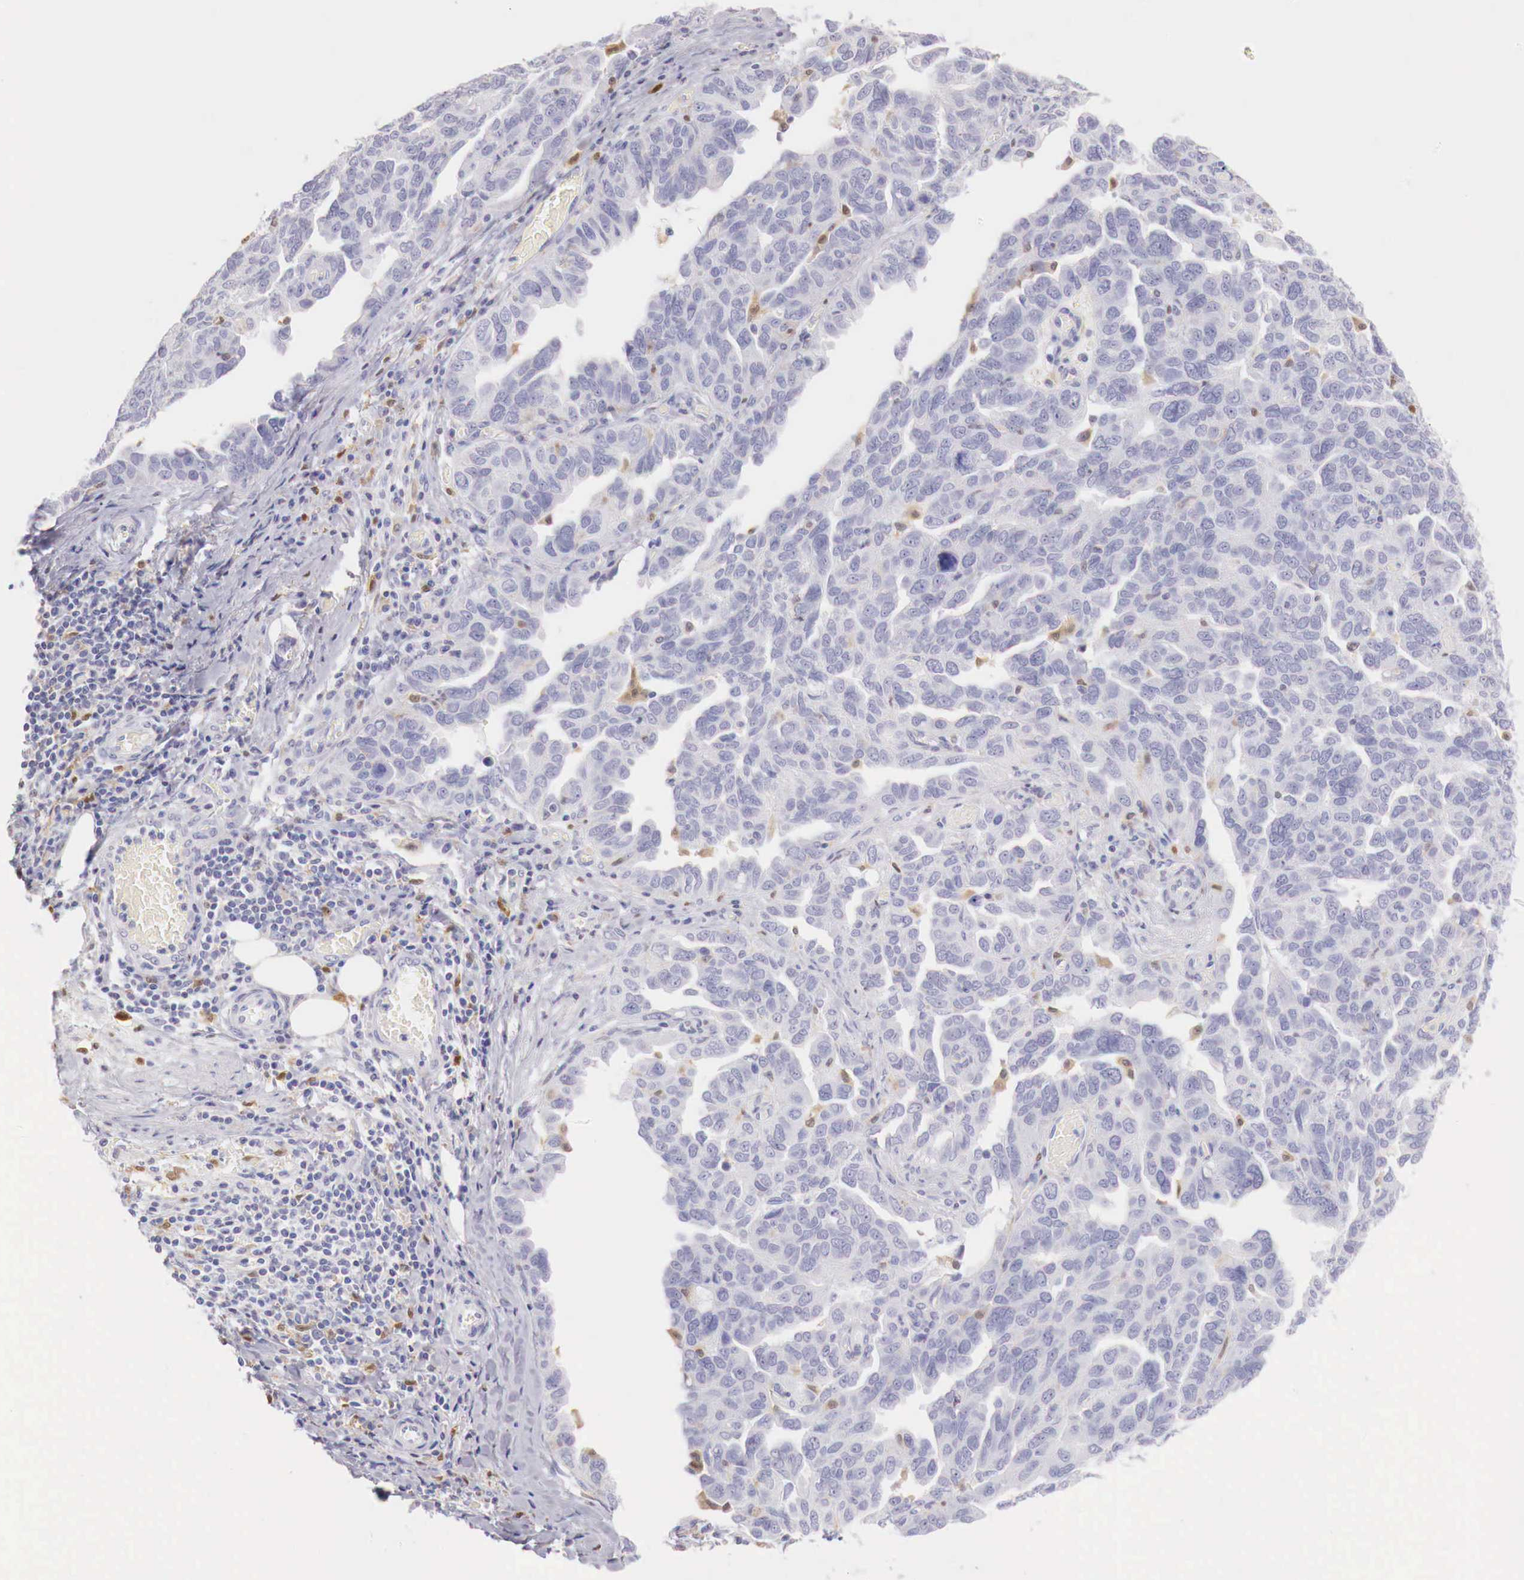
{"staining": {"intensity": "negative", "quantity": "none", "location": "none"}, "tissue": "ovarian cancer", "cell_type": "Tumor cells", "image_type": "cancer", "snomed": [{"axis": "morphology", "description": "Cystadenocarcinoma, serous, NOS"}, {"axis": "topography", "description": "Ovary"}], "caption": "This is a histopathology image of immunohistochemistry staining of ovarian serous cystadenocarcinoma, which shows no positivity in tumor cells. The staining was performed using DAB (3,3'-diaminobenzidine) to visualize the protein expression in brown, while the nuclei were stained in blue with hematoxylin (Magnification: 20x).", "gene": "RENBP", "patient": {"sex": "female", "age": 64}}